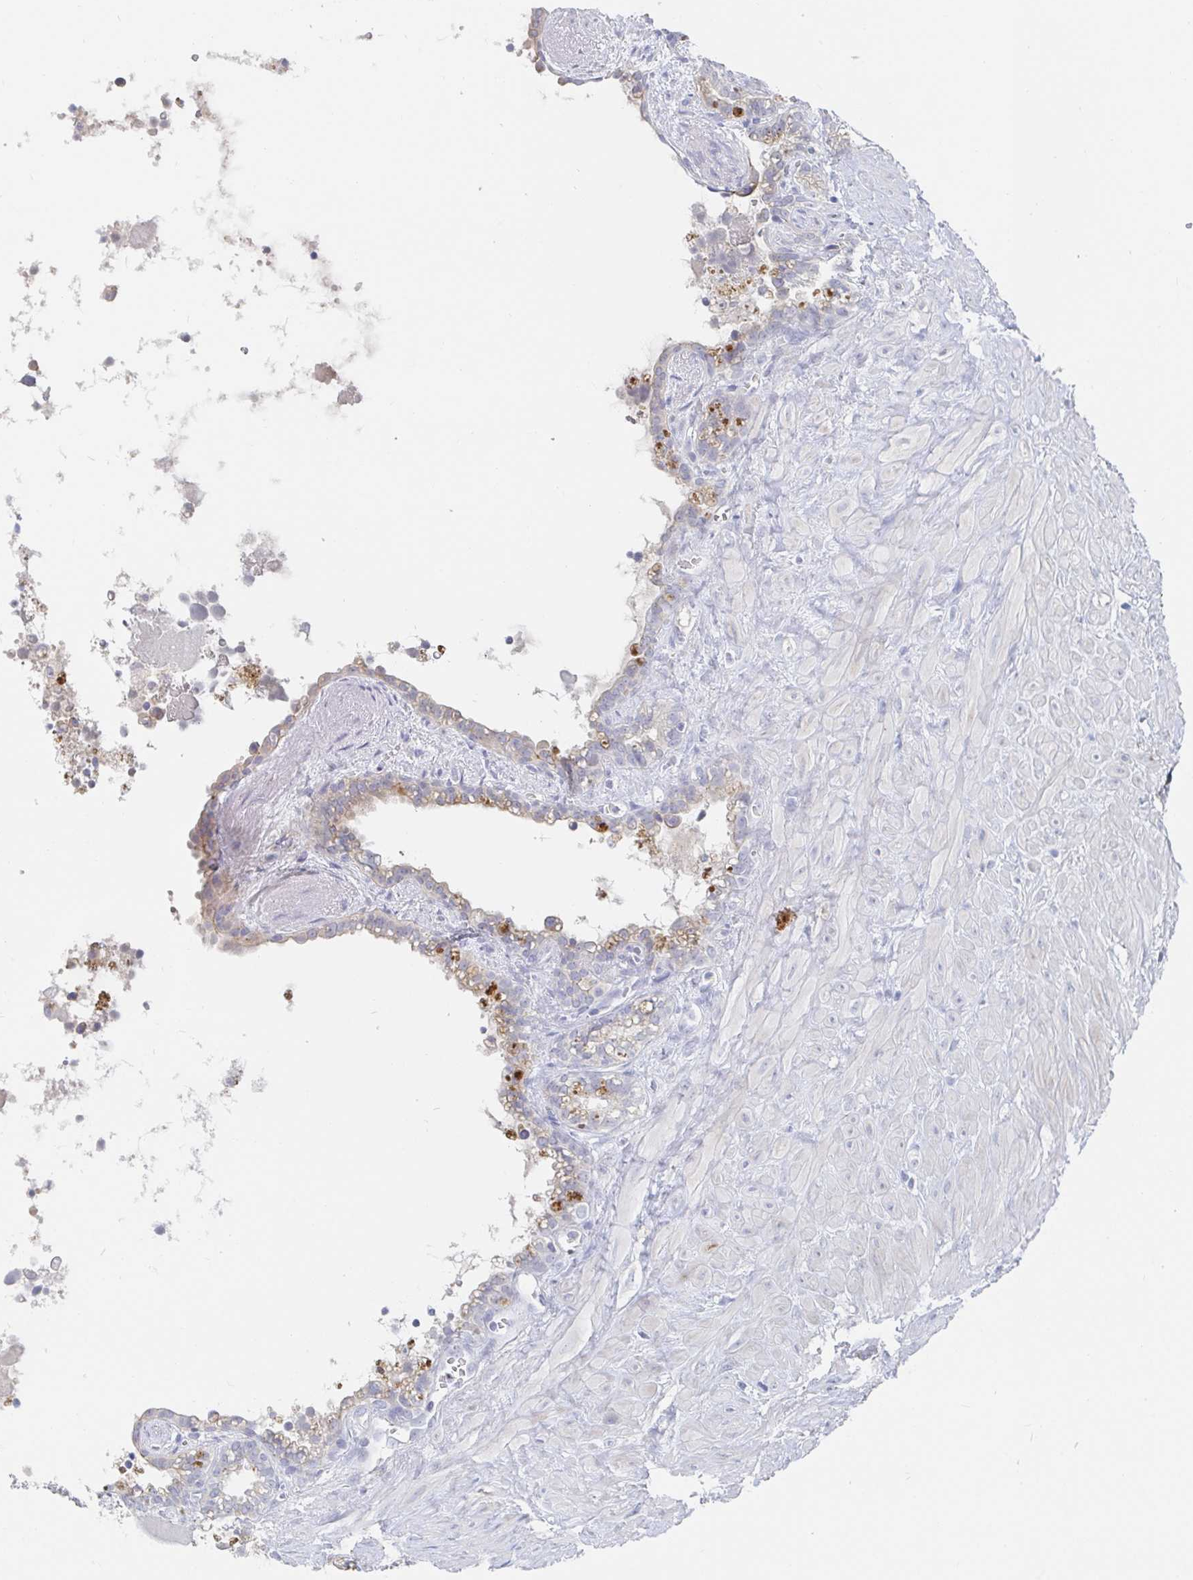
{"staining": {"intensity": "negative", "quantity": "none", "location": "none"}, "tissue": "seminal vesicle", "cell_type": "Glandular cells", "image_type": "normal", "snomed": [{"axis": "morphology", "description": "Normal tissue, NOS"}, {"axis": "topography", "description": "Seminal veicle"}], "caption": "The immunohistochemistry micrograph has no significant expression in glandular cells of seminal vesicle.", "gene": "ZNF100", "patient": {"sex": "male", "age": 76}}